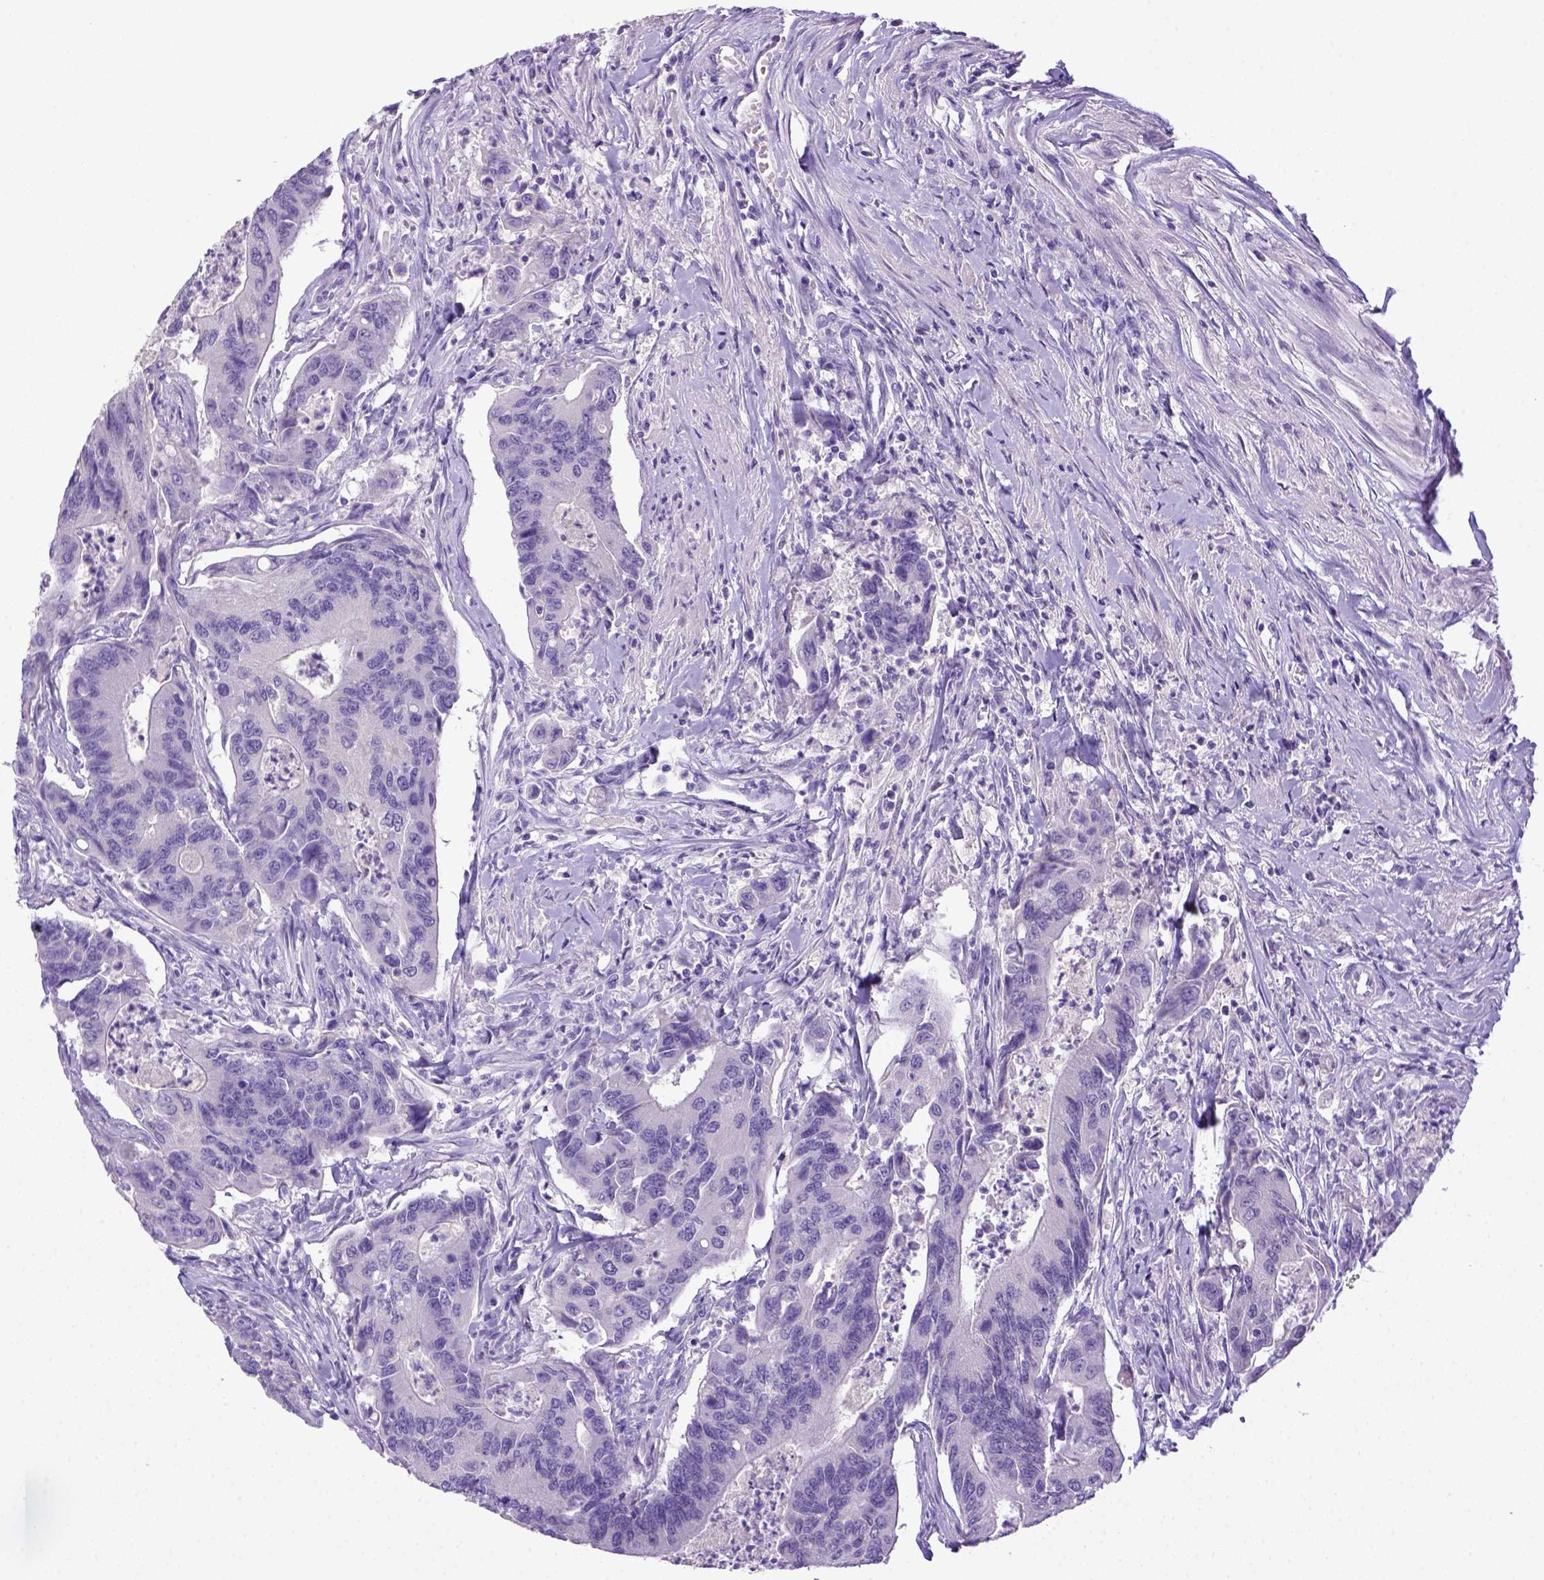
{"staining": {"intensity": "negative", "quantity": "none", "location": "none"}, "tissue": "colorectal cancer", "cell_type": "Tumor cells", "image_type": "cancer", "snomed": [{"axis": "morphology", "description": "Adenocarcinoma, NOS"}, {"axis": "topography", "description": "Colon"}], "caption": "Colorectal adenocarcinoma was stained to show a protein in brown. There is no significant staining in tumor cells.", "gene": "ITIH4", "patient": {"sex": "female", "age": 67}}